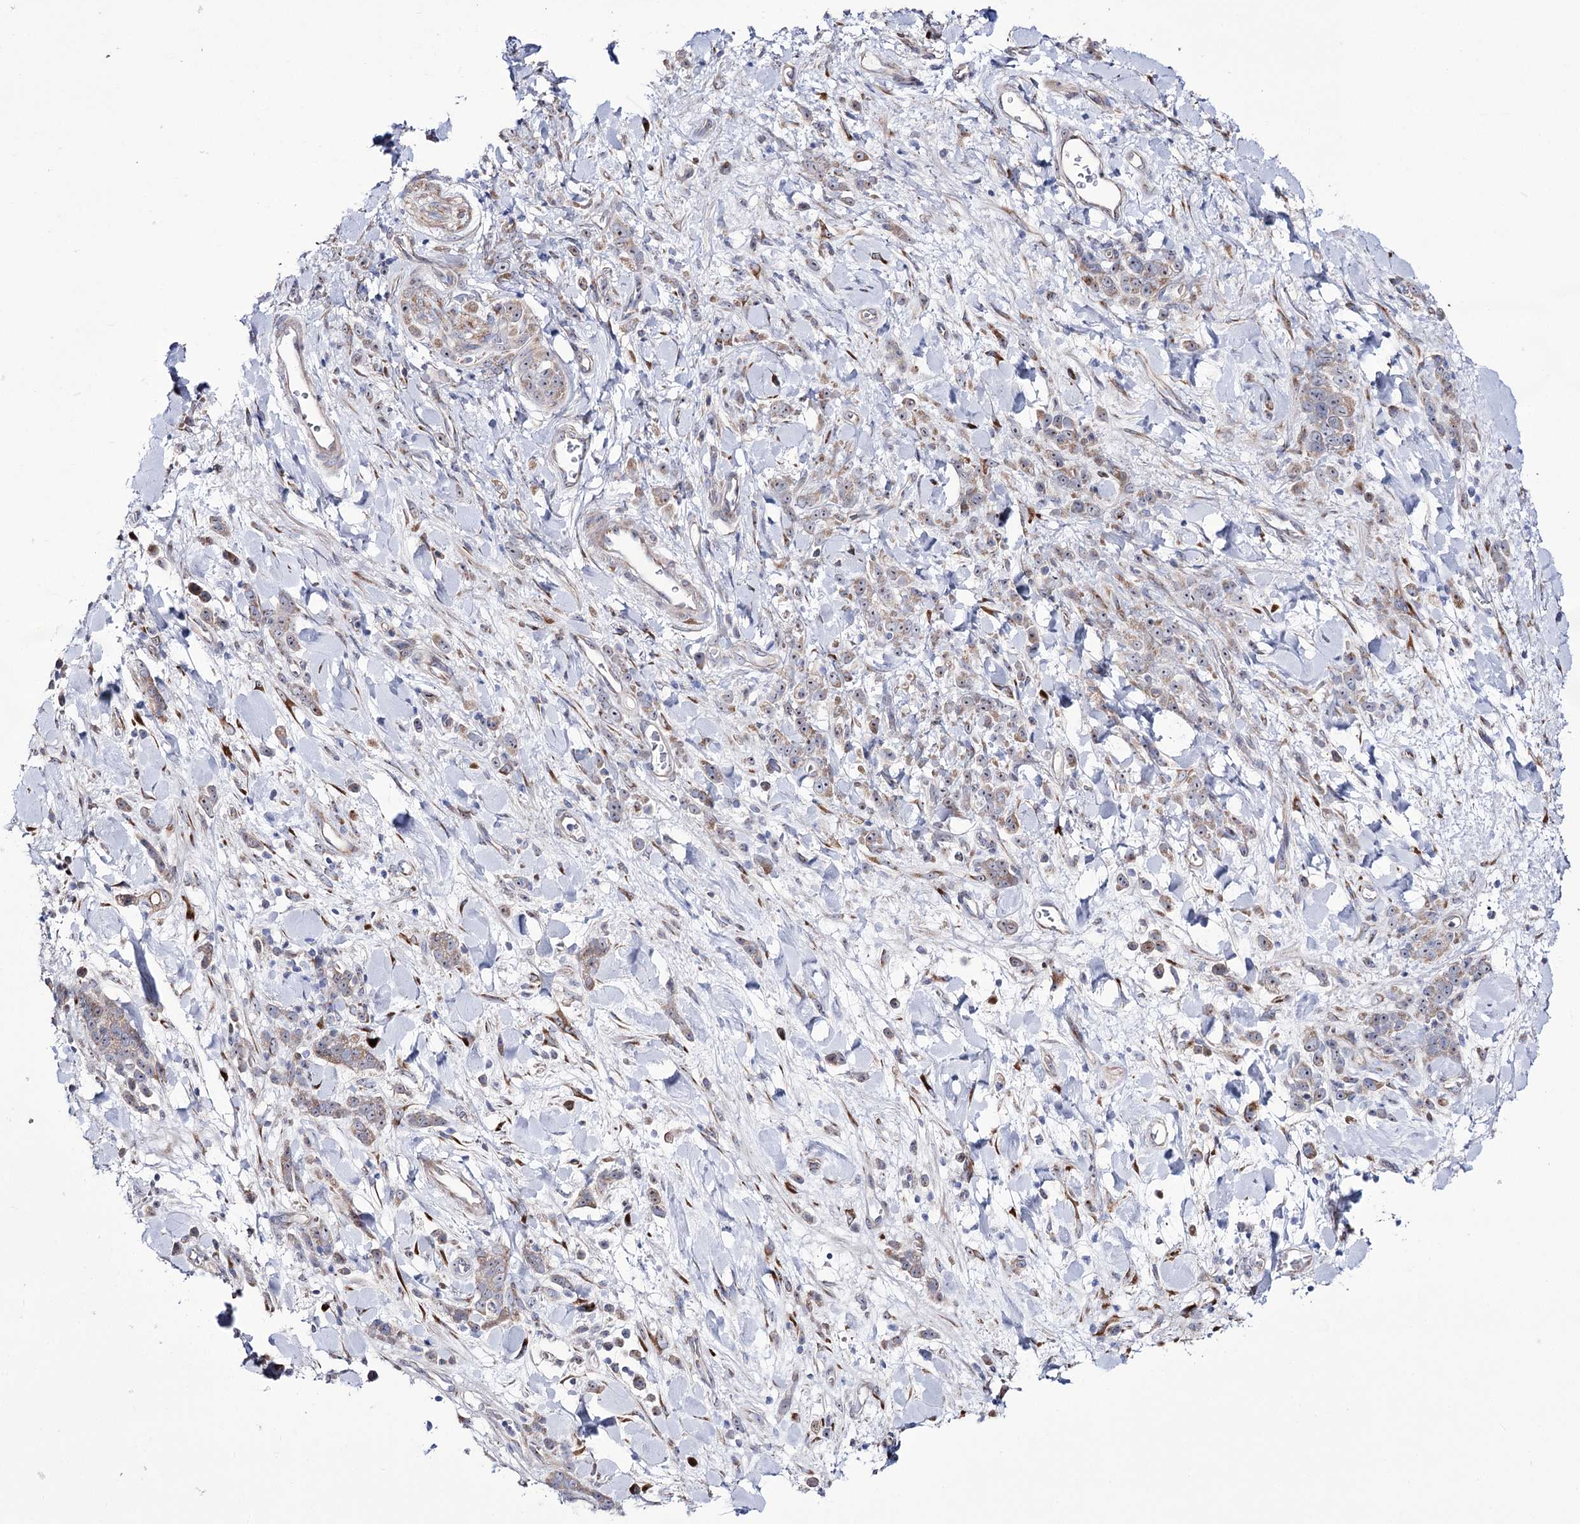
{"staining": {"intensity": "weak", "quantity": "25%-75%", "location": "cytoplasmic/membranous"}, "tissue": "stomach cancer", "cell_type": "Tumor cells", "image_type": "cancer", "snomed": [{"axis": "morphology", "description": "Normal tissue, NOS"}, {"axis": "morphology", "description": "Adenocarcinoma, NOS"}, {"axis": "topography", "description": "Stomach"}], "caption": "Weak cytoplasmic/membranous positivity for a protein is appreciated in approximately 25%-75% of tumor cells of stomach adenocarcinoma using IHC.", "gene": "METTL5", "patient": {"sex": "male", "age": 82}}